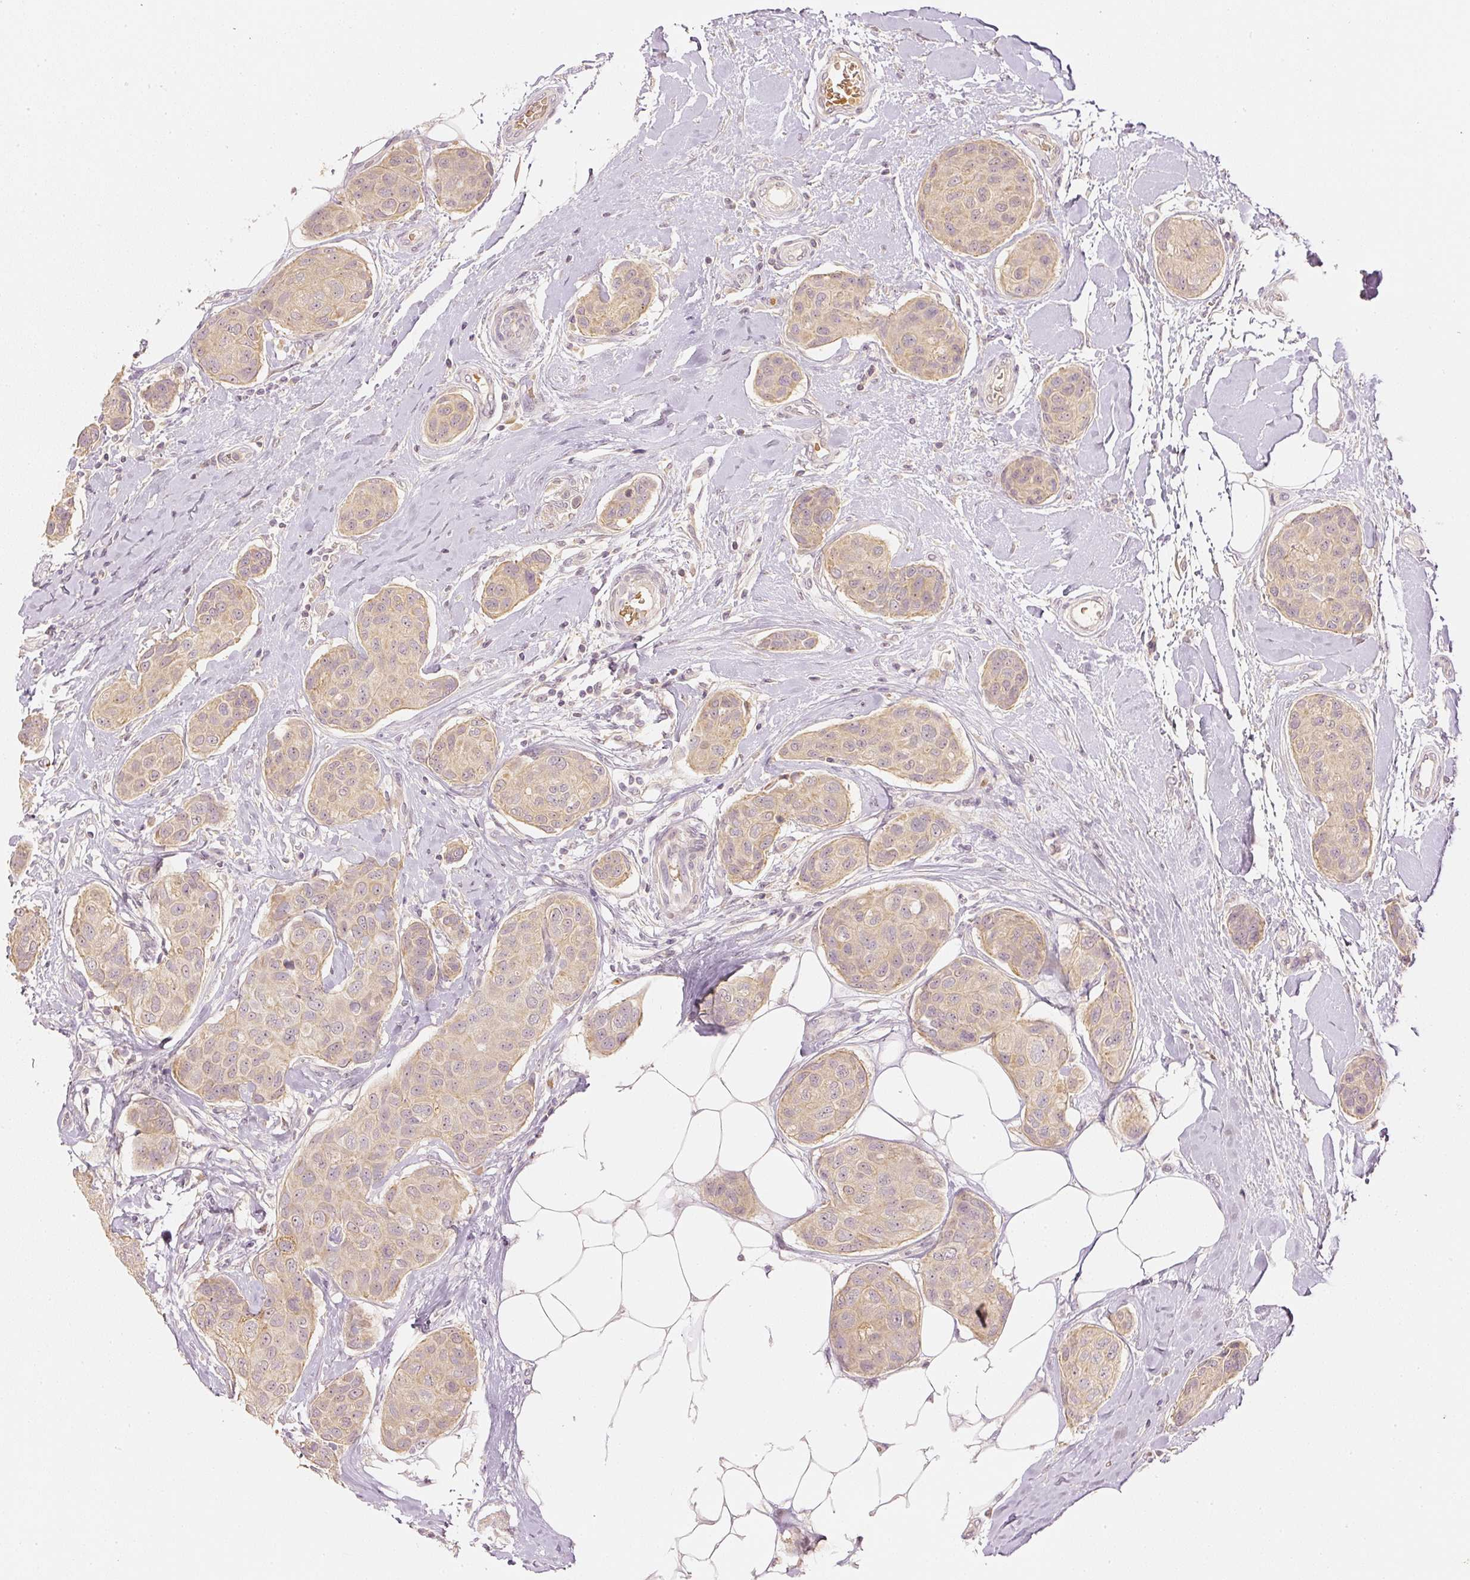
{"staining": {"intensity": "weak", "quantity": ">75%", "location": "cytoplasmic/membranous"}, "tissue": "breast cancer", "cell_type": "Tumor cells", "image_type": "cancer", "snomed": [{"axis": "morphology", "description": "Duct carcinoma"}, {"axis": "topography", "description": "Breast"}, {"axis": "topography", "description": "Lymph node"}], "caption": "Immunohistochemistry (IHC) photomicrograph of neoplastic tissue: human breast infiltrating ductal carcinoma stained using immunohistochemistry (IHC) displays low levels of weak protein expression localized specifically in the cytoplasmic/membranous of tumor cells, appearing as a cytoplasmic/membranous brown color.", "gene": "GZMA", "patient": {"sex": "female", "age": 80}}